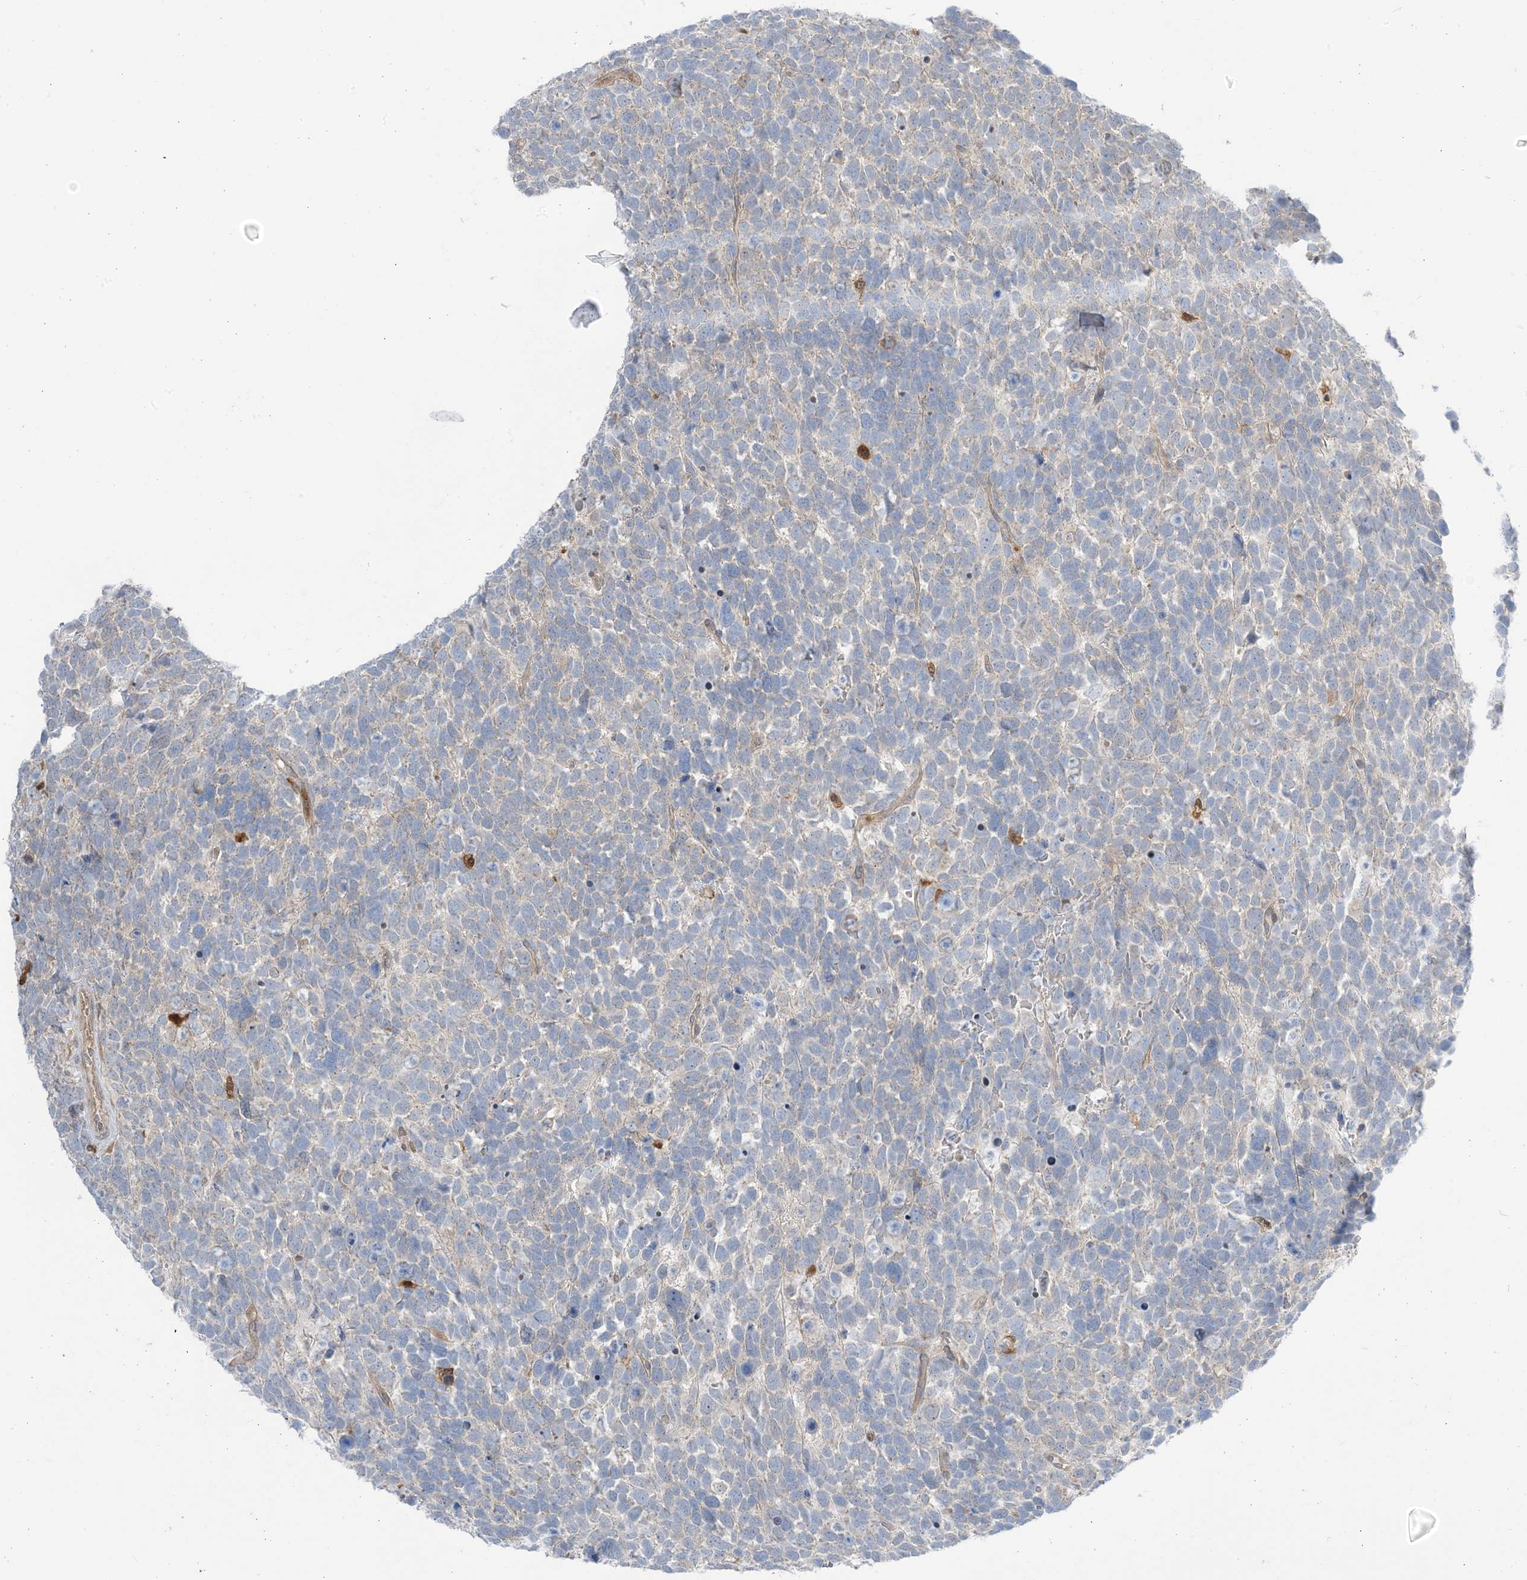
{"staining": {"intensity": "negative", "quantity": "none", "location": "none"}, "tissue": "urothelial cancer", "cell_type": "Tumor cells", "image_type": "cancer", "snomed": [{"axis": "morphology", "description": "Urothelial carcinoma, High grade"}, {"axis": "topography", "description": "Urinary bladder"}], "caption": "This is an IHC histopathology image of urothelial cancer. There is no staining in tumor cells.", "gene": "NAGK", "patient": {"sex": "female", "age": 82}}